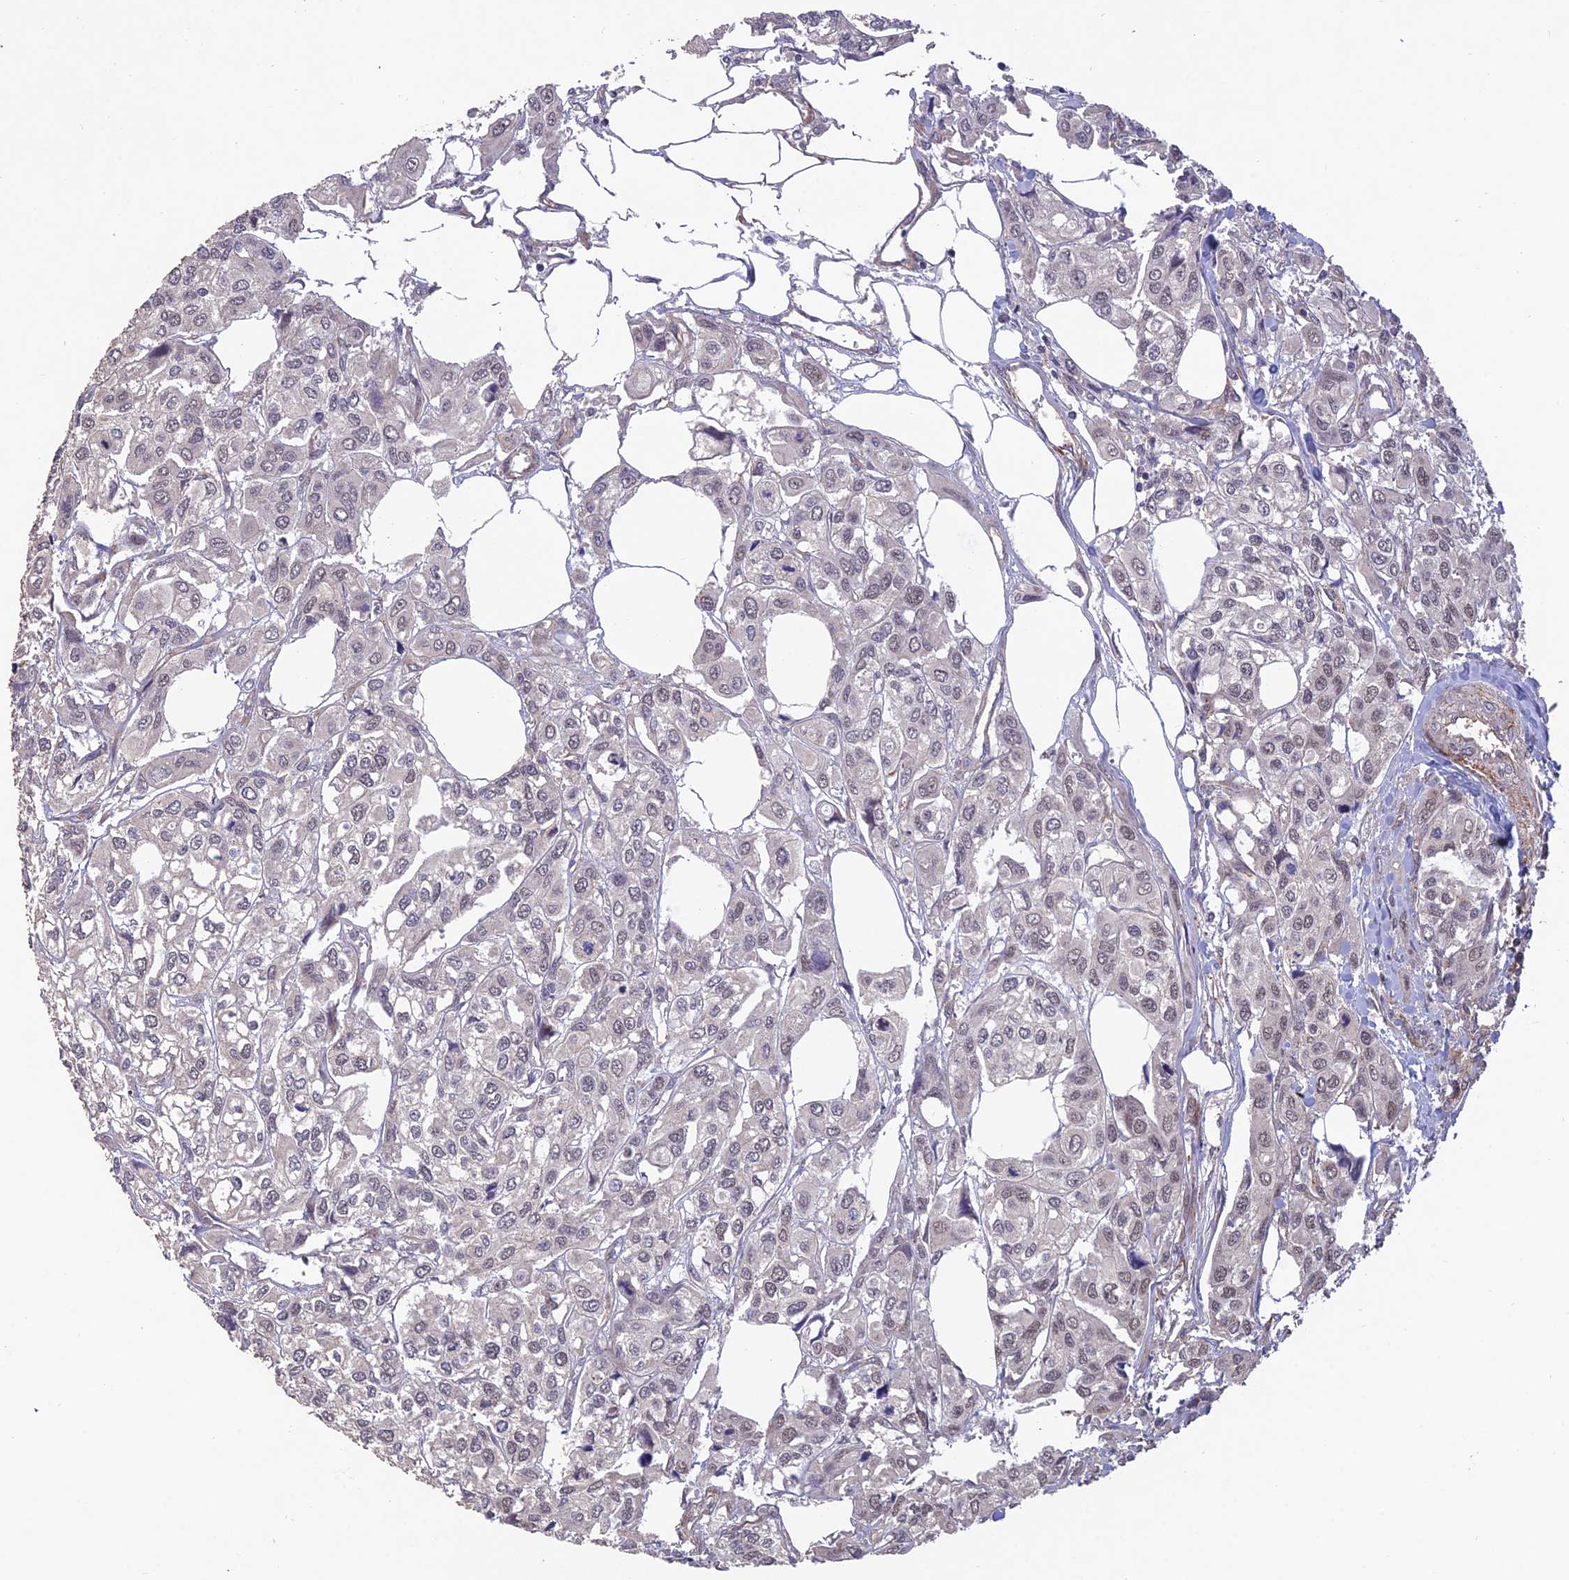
{"staining": {"intensity": "negative", "quantity": "none", "location": "none"}, "tissue": "urothelial cancer", "cell_type": "Tumor cells", "image_type": "cancer", "snomed": [{"axis": "morphology", "description": "Urothelial carcinoma, High grade"}, {"axis": "topography", "description": "Urinary bladder"}], "caption": "Immunohistochemistry (IHC) of urothelial cancer shows no staining in tumor cells.", "gene": "PAGR1", "patient": {"sex": "male", "age": 67}}